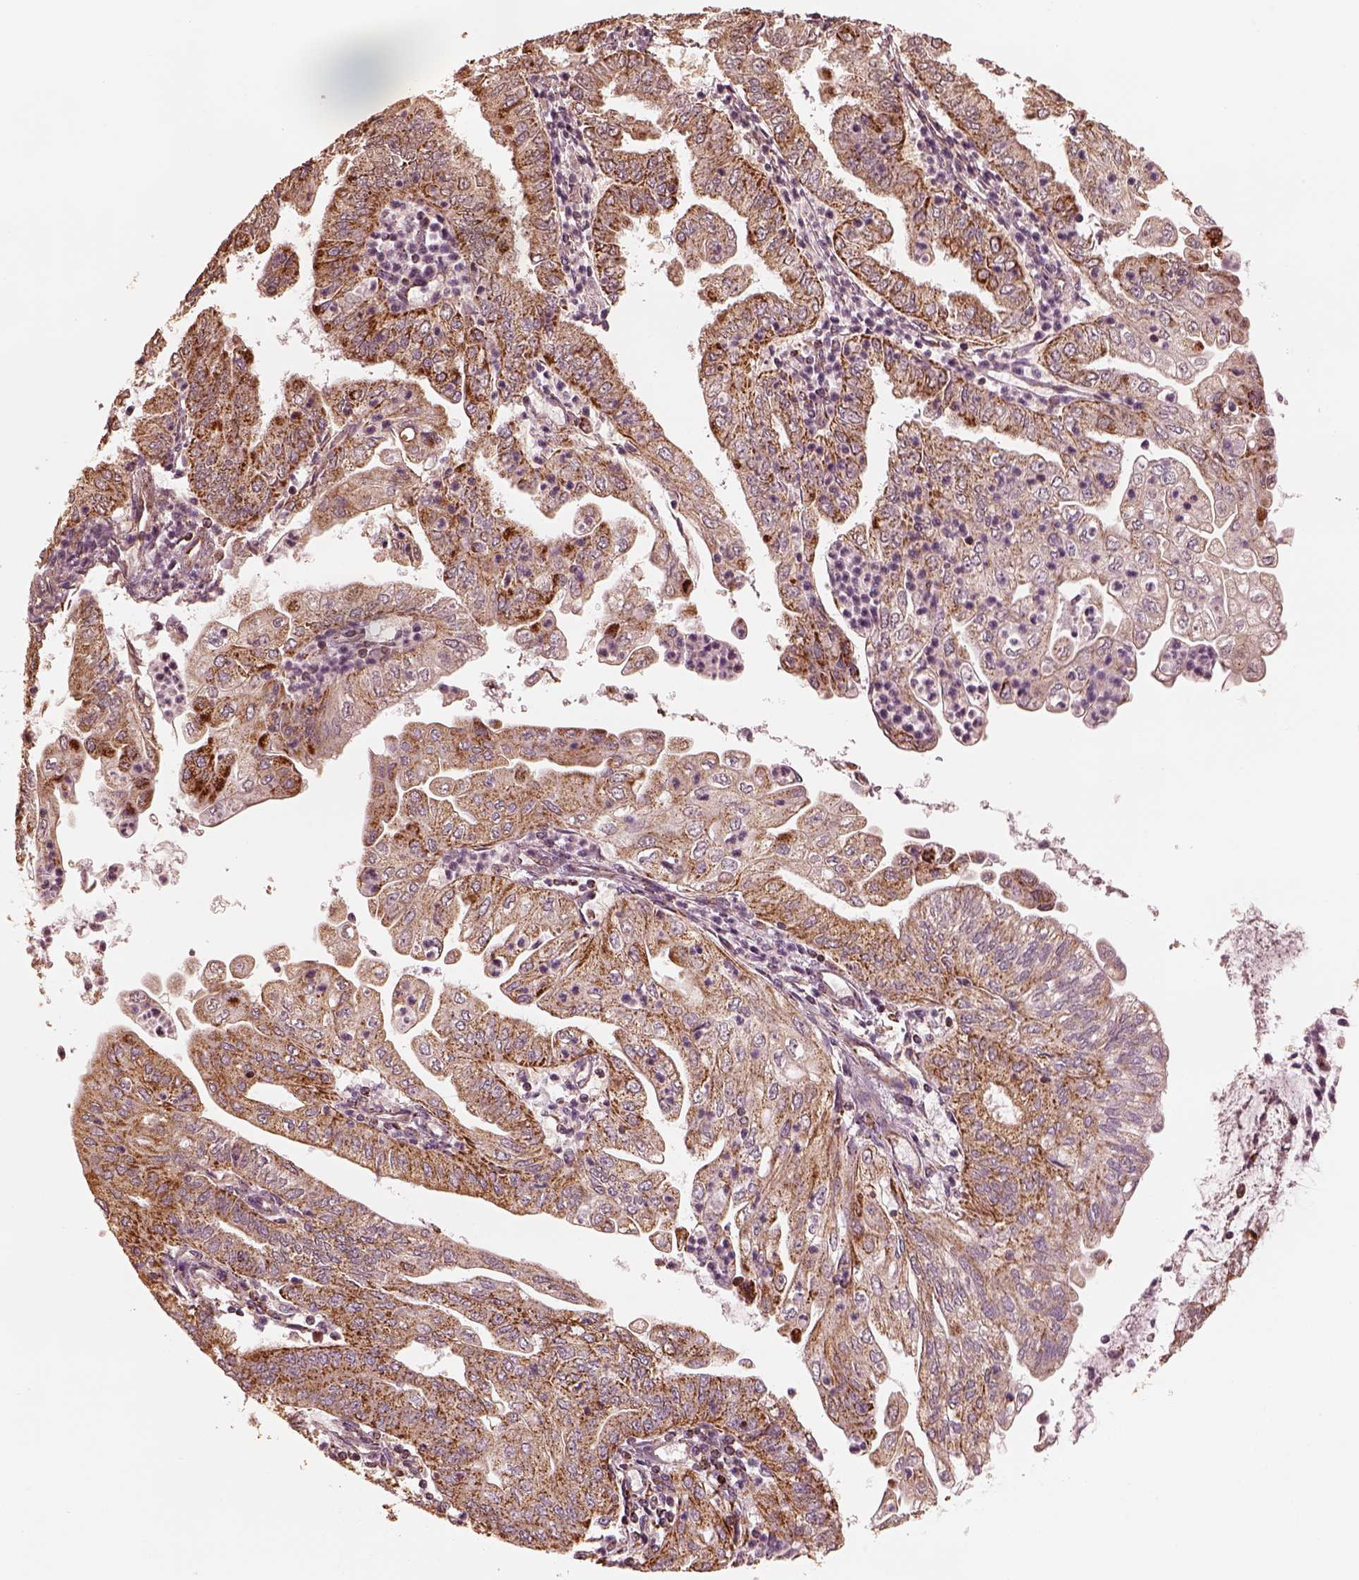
{"staining": {"intensity": "strong", "quantity": ">75%", "location": "cytoplasmic/membranous"}, "tissue": "endometrial cancer", "cell_type": "Tumor cells", "image_type": "cancer", "snomed": [{"axis": "morphology", "description": "Adenocarcinoma, NOS"}, {"axis": "topography", "description": "Endometrium"}], "caption": "High-power microscopy captured an immunohistochemistry (IHC) image of endometrial cancer (adenocarcinoma), revealing strong cytoplasmic/membranous expression in about >75% of tumor cells.", "gene": "ENTPD6", "patient": {"sex": "female", "age": 55}}